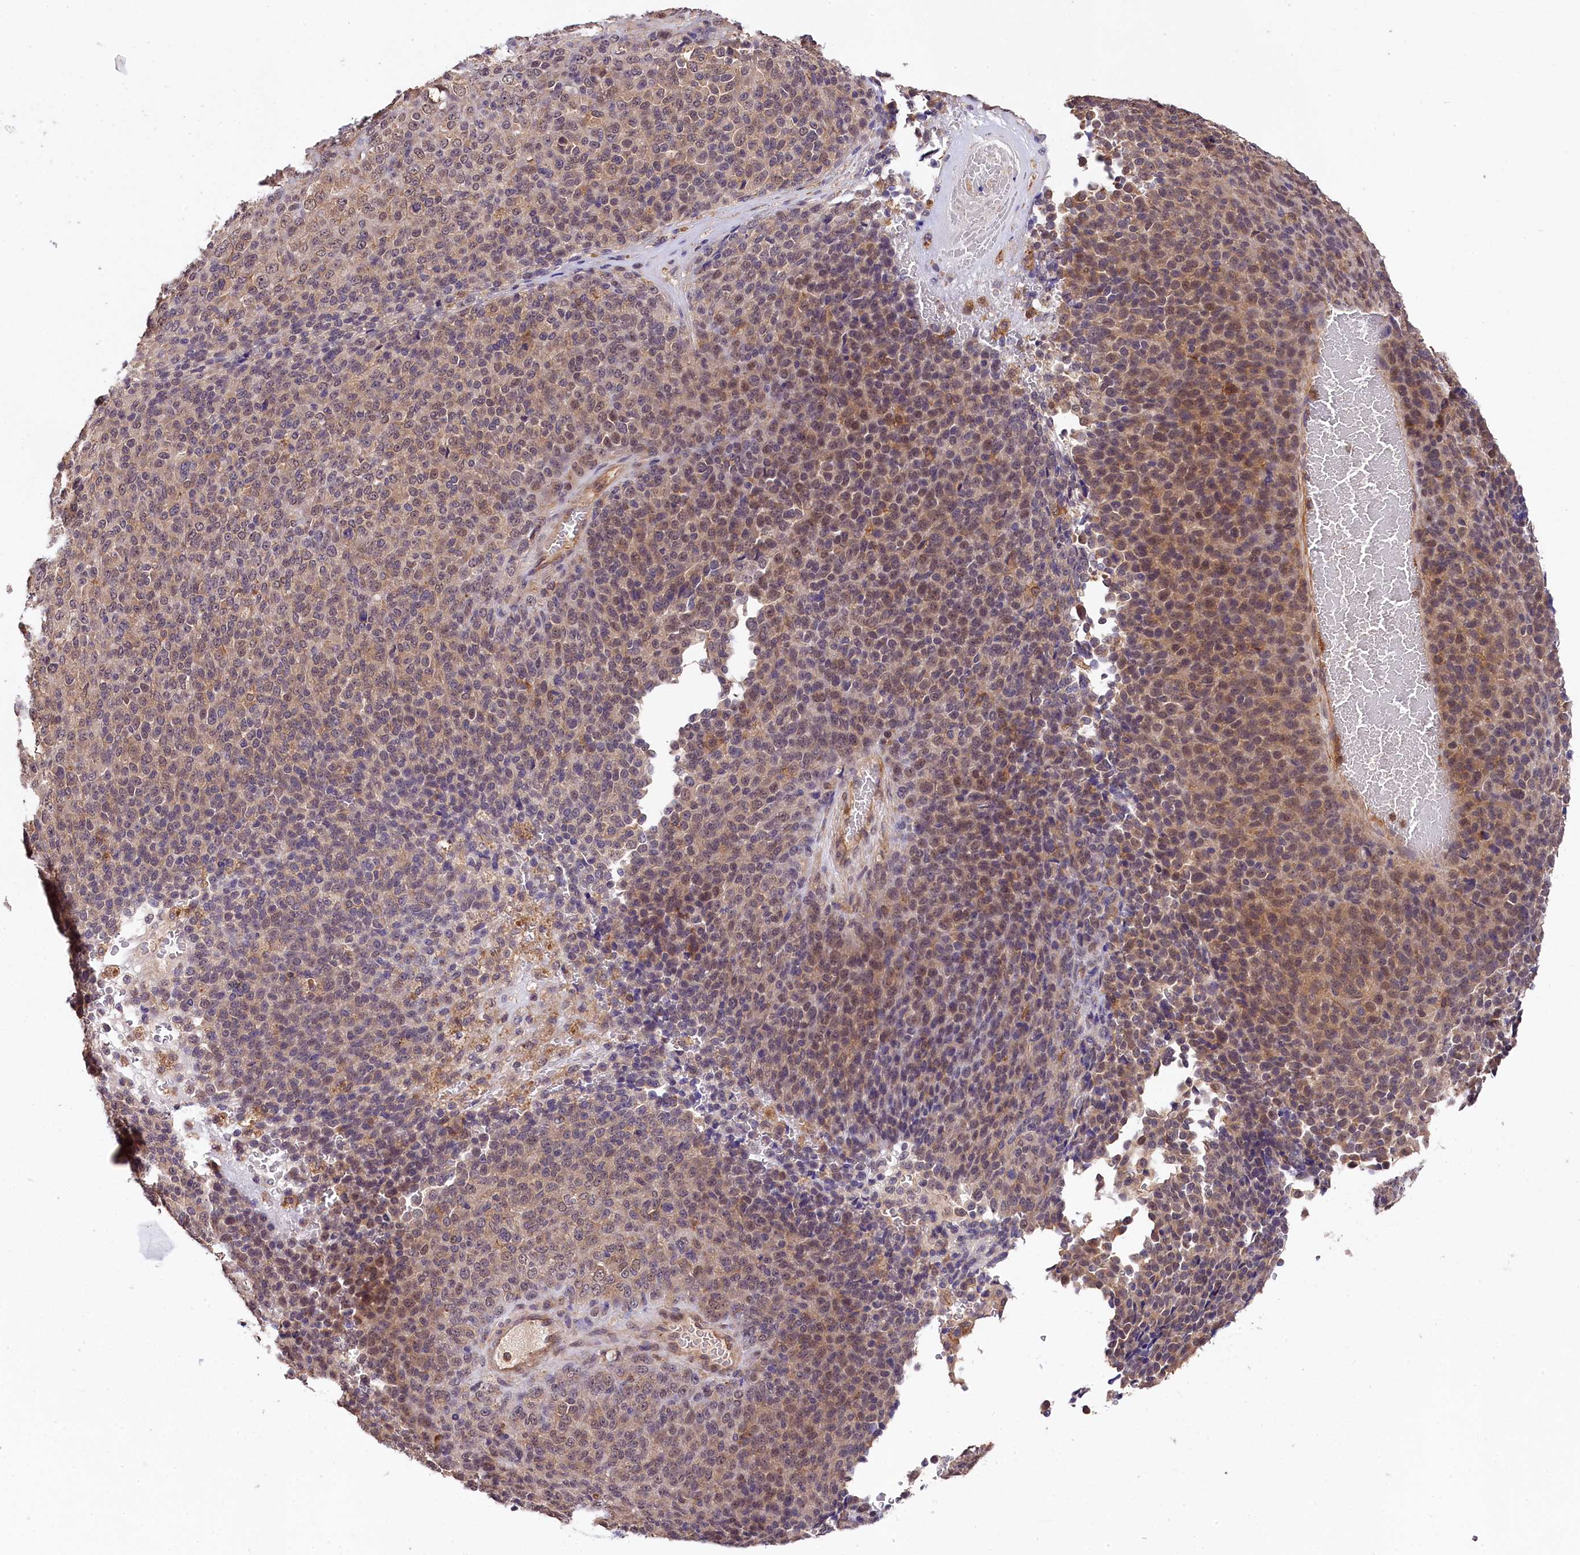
{"staining": {"intensity": "weak", "quantity": ">75%", "location": "cytoplasmic/membranous"}, "tissue": "melanoma", "cell_type": "Tumor cells", "image_type": "cancer", "snomed": [{"axis": "morphology", "description": "Malignant melanoma, Metastatic site"}, {"axis": "topography", "description": "Brain"}], "caption": "Malignant melanoma (metastatic site) stained with a brown dye demonstrates weak cytoplasmic/membranous positive positivity in about >75% of tumor cells.", "gene": "SKIDA1", "patient": {"sex": "female", "age": 56}}